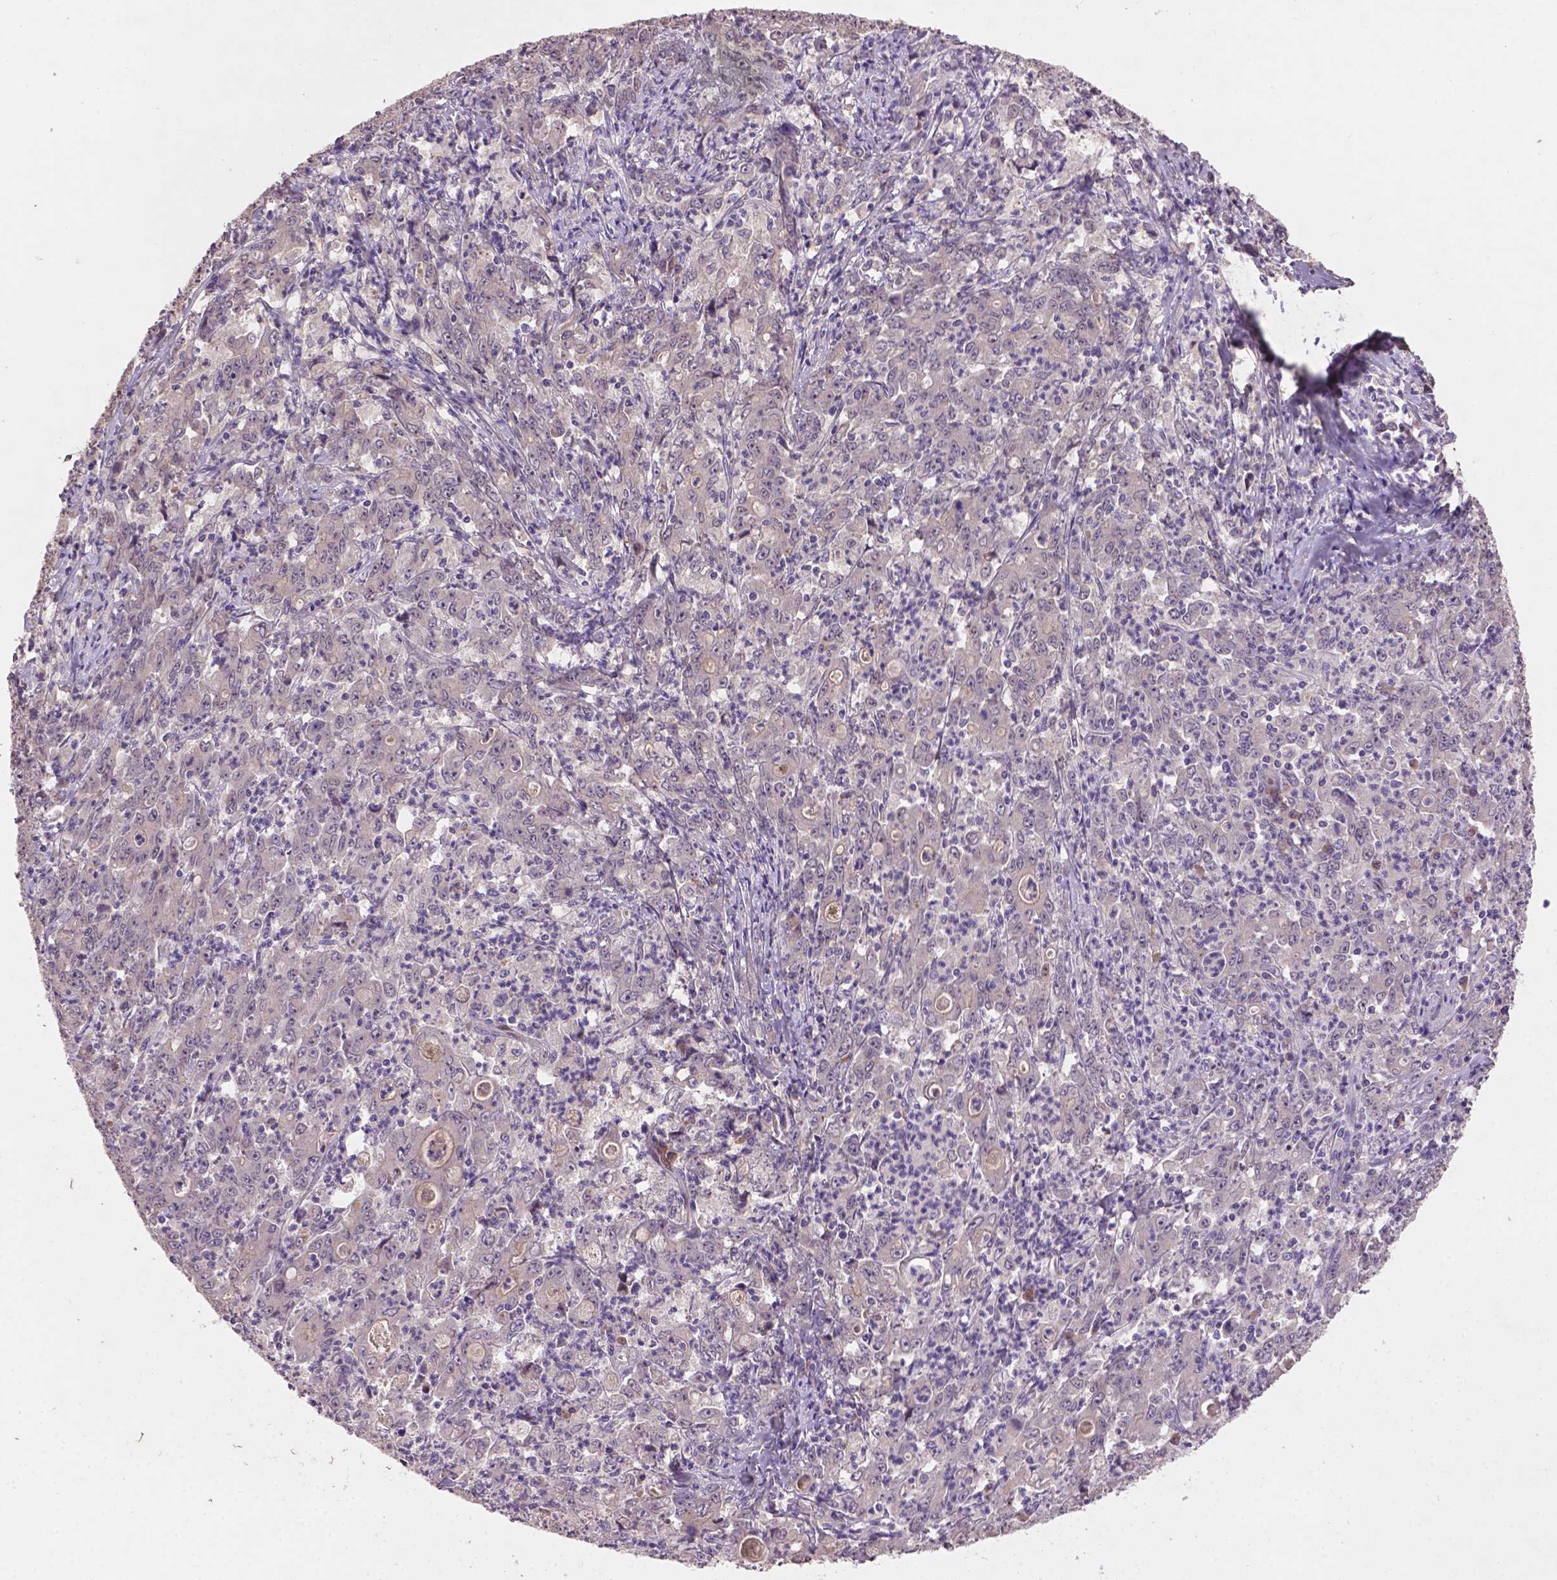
{"staining": {"intensity": "negative", "quantity": "none", "location": "none"}, "tissue": "stomach cancer", "cell_type": "Tumor cells", "image_type": "cancer", "snomed": [{"axis": "morphology", "description": "Adenocarcinoma, NOS"}, {"axis": "topography", "description": "Stomach, lower"}], "caption": "There is no significant positivity in tumor cells of stomach cancer (adenocarcinoma).", "gene": "SOX17", "patient": {"sex": "female", "age": 71}}